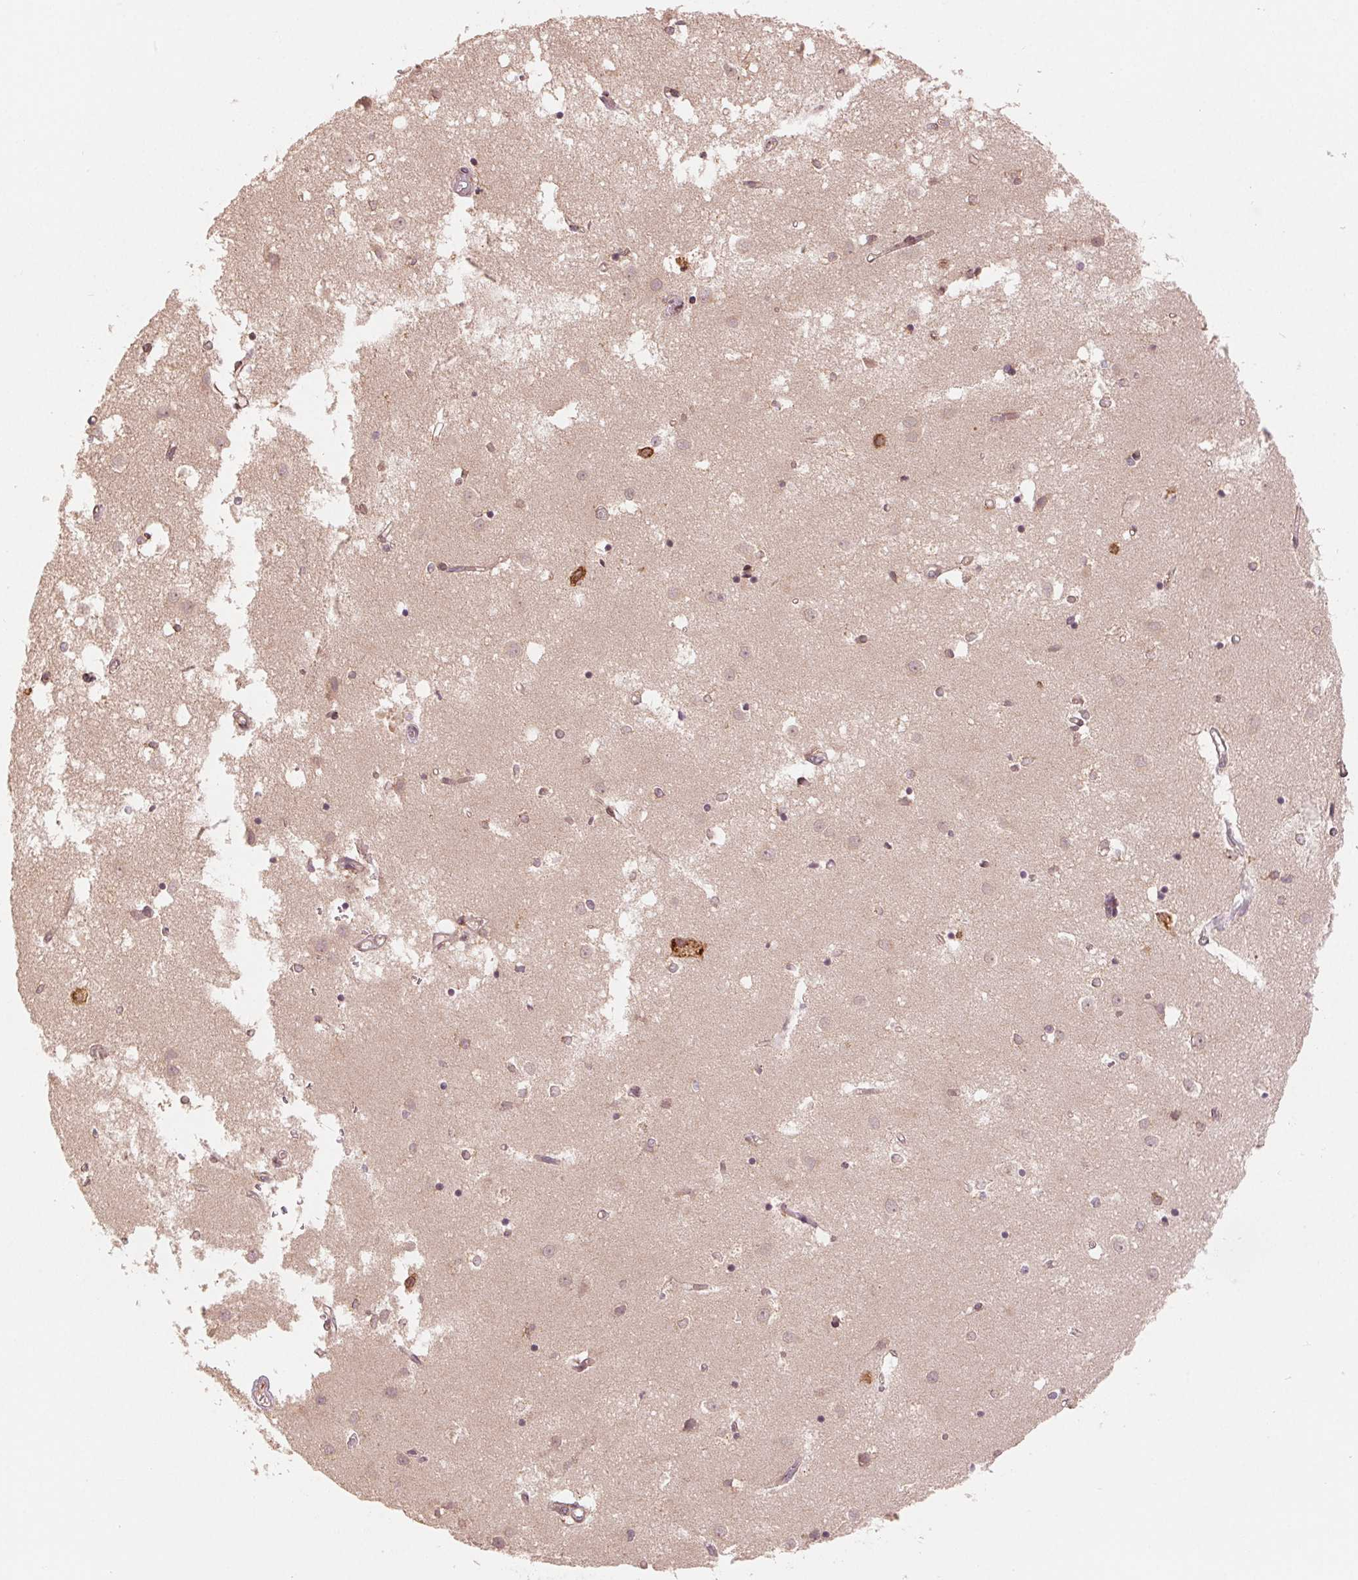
{"staining": {"intensity": "strong", "quantity": "<25%", "location": "cytoplasmic/membranous"}, "tissue": "caudate", "cell_type": "Glial cells", "image_type": "normal", "snomed": [{"axis": "morphology", "description": "Normal tissue, NOS"}, {"axis": "topography", "description": "Lateral ventricle wall"}], "caption": "IHC staining of unremarkable caudate, which shows medium levels of strong cytoplasmic/membranous positivity in about <25% of glial cells indicating strong cytoplasmic/membranous protein positivity. The staining was performed using DAB (3,3'-diaminobenzidine) (brown) for protein detection and nuclei were counterstained in hematoxylin (blue).", "gene": "SLC20A1", "patient": {"sex": "male", "age": 54}}